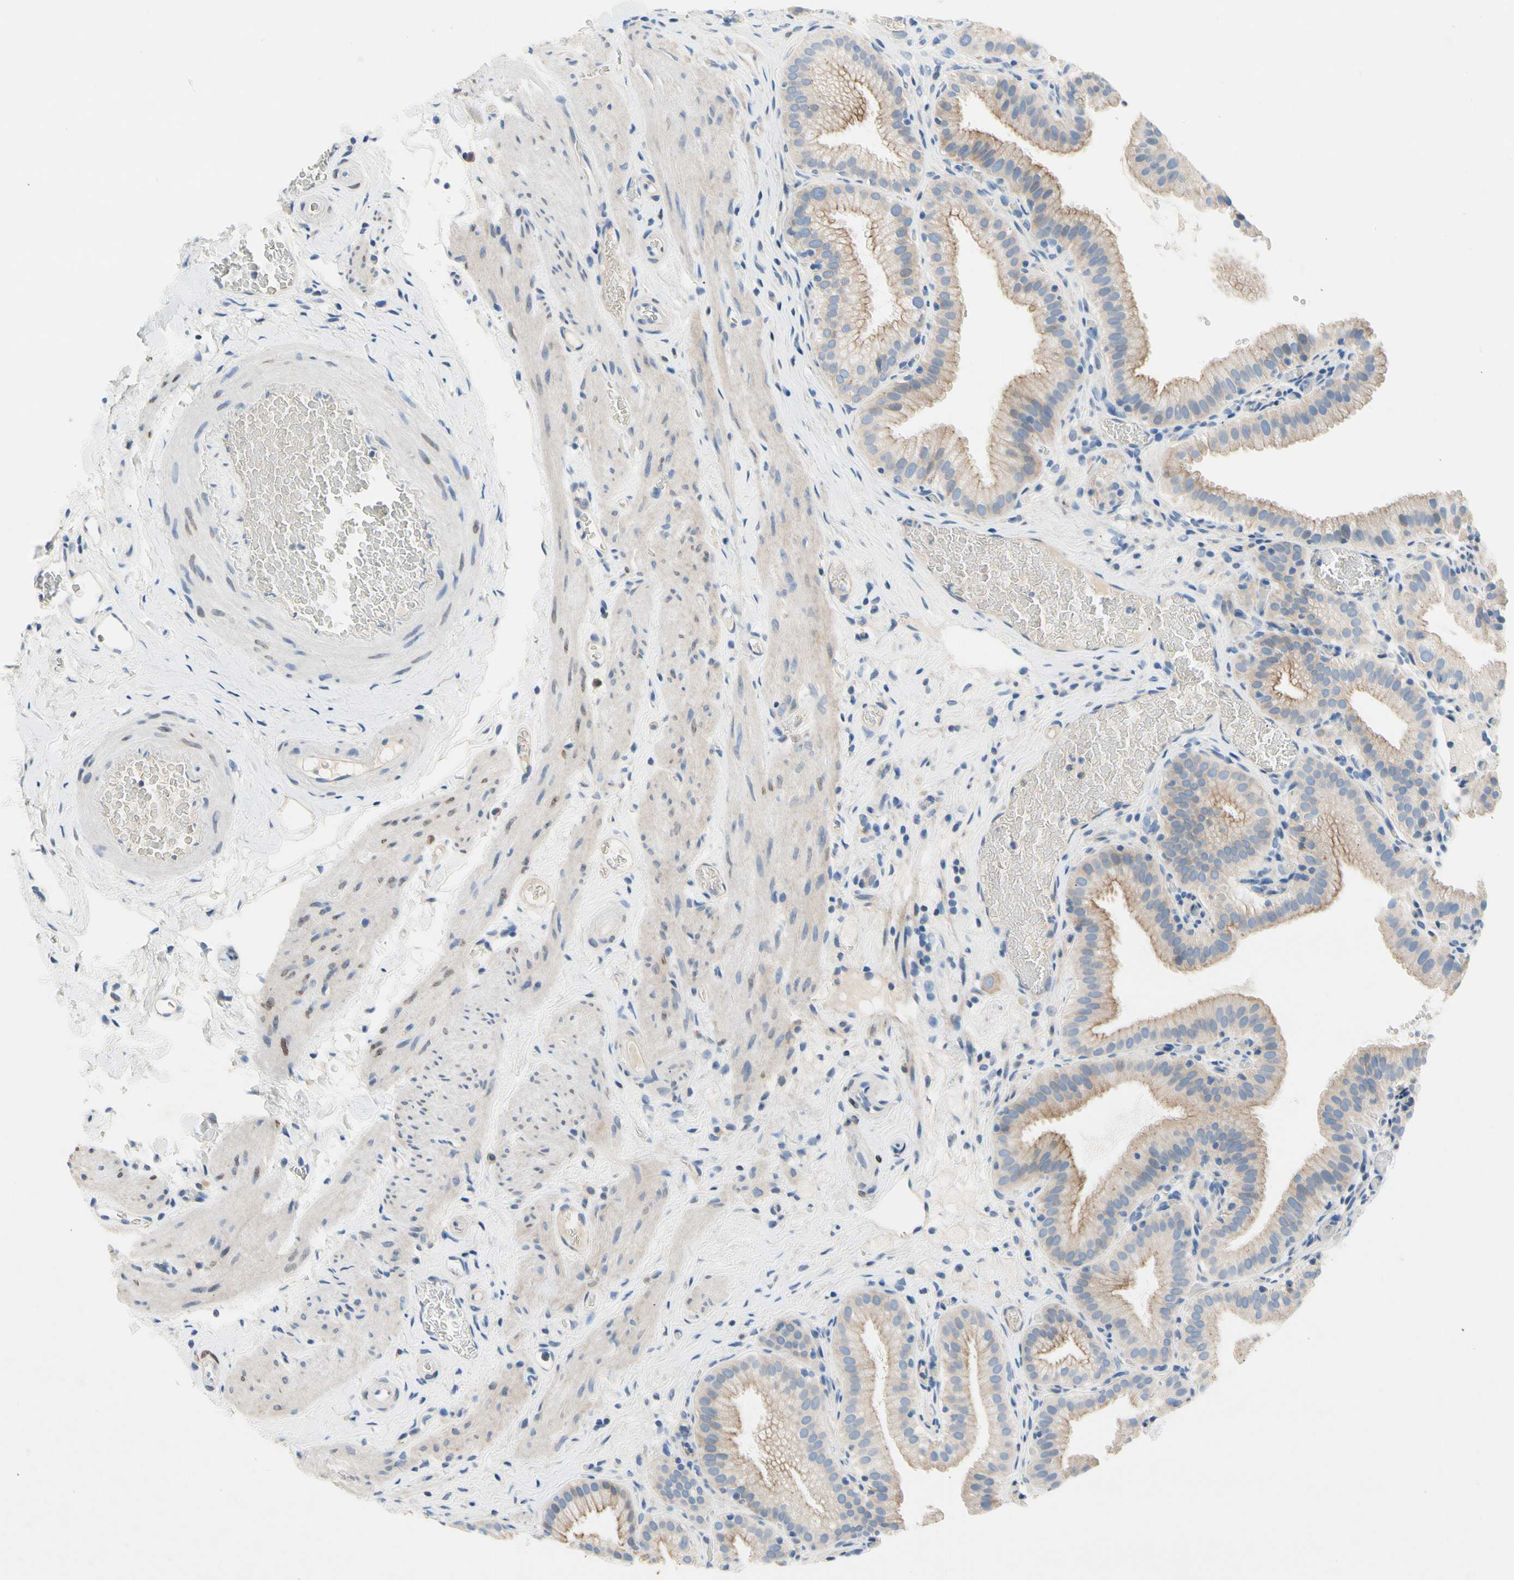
{"staining": {"intensity": "weak", "quantity": ">75%", "location": "cytoplasmic/membranous"}, "tissue": "gallbladder", "cell_type": "Glandular cells", "image_type": "normal", "snomed": [{"axis": "morphology", "description": "Normal tissue, NOS"}, {"axis": "topography", "description": "Gallbladder"}], "caption": "Benign gallbladder reveals weak cytoplasmic/membranous positivity in approximately >75% of glandular cells The protein is stained brown, and the nuclei are stained in blue (DAB (3,3'-diaminobenzidine) IHC with brightfield microscopy, high magnification)..", "gene": "CA14", "patient": {"sex": "male", "age": 54}}